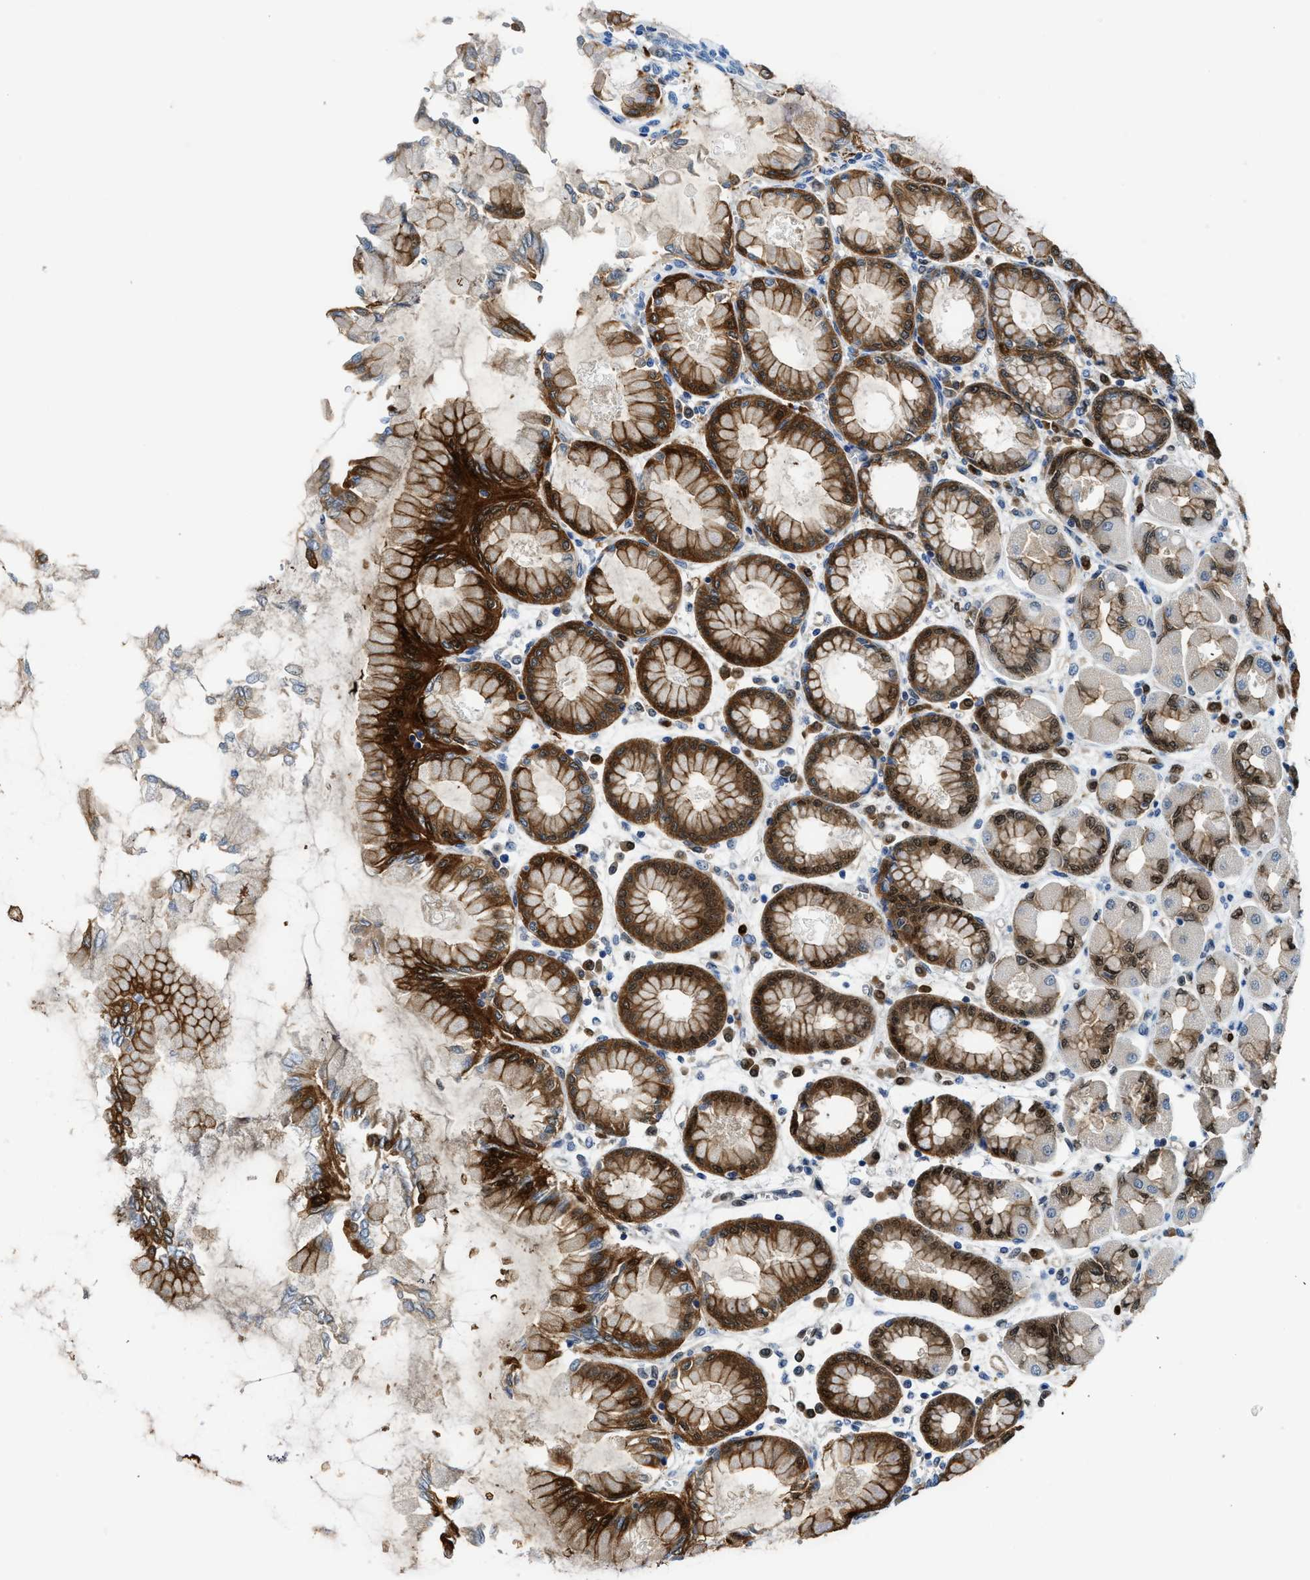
{"staining": {"intensity": "strong", "quantity": ">75%", "location": "cytoplasmic/membranous,nuclear"}, "tissue": "stomach", "cell_type": "Glandular cells", "image_type": "normal", "snomed": [{"axis": "morphology", "description": "Normal tissue, NOS"}, {"axis": "topography", "description": "Stomach, upper"}], "caption": "Immunohistochemical staining of benign human stomach exhibits high levels of strong cytoplasmic/membranous,nuclear positivity in about >75% of glandular cells.", "gene": "LTA4H", "patient": {"sex": "female", "age": 56}}